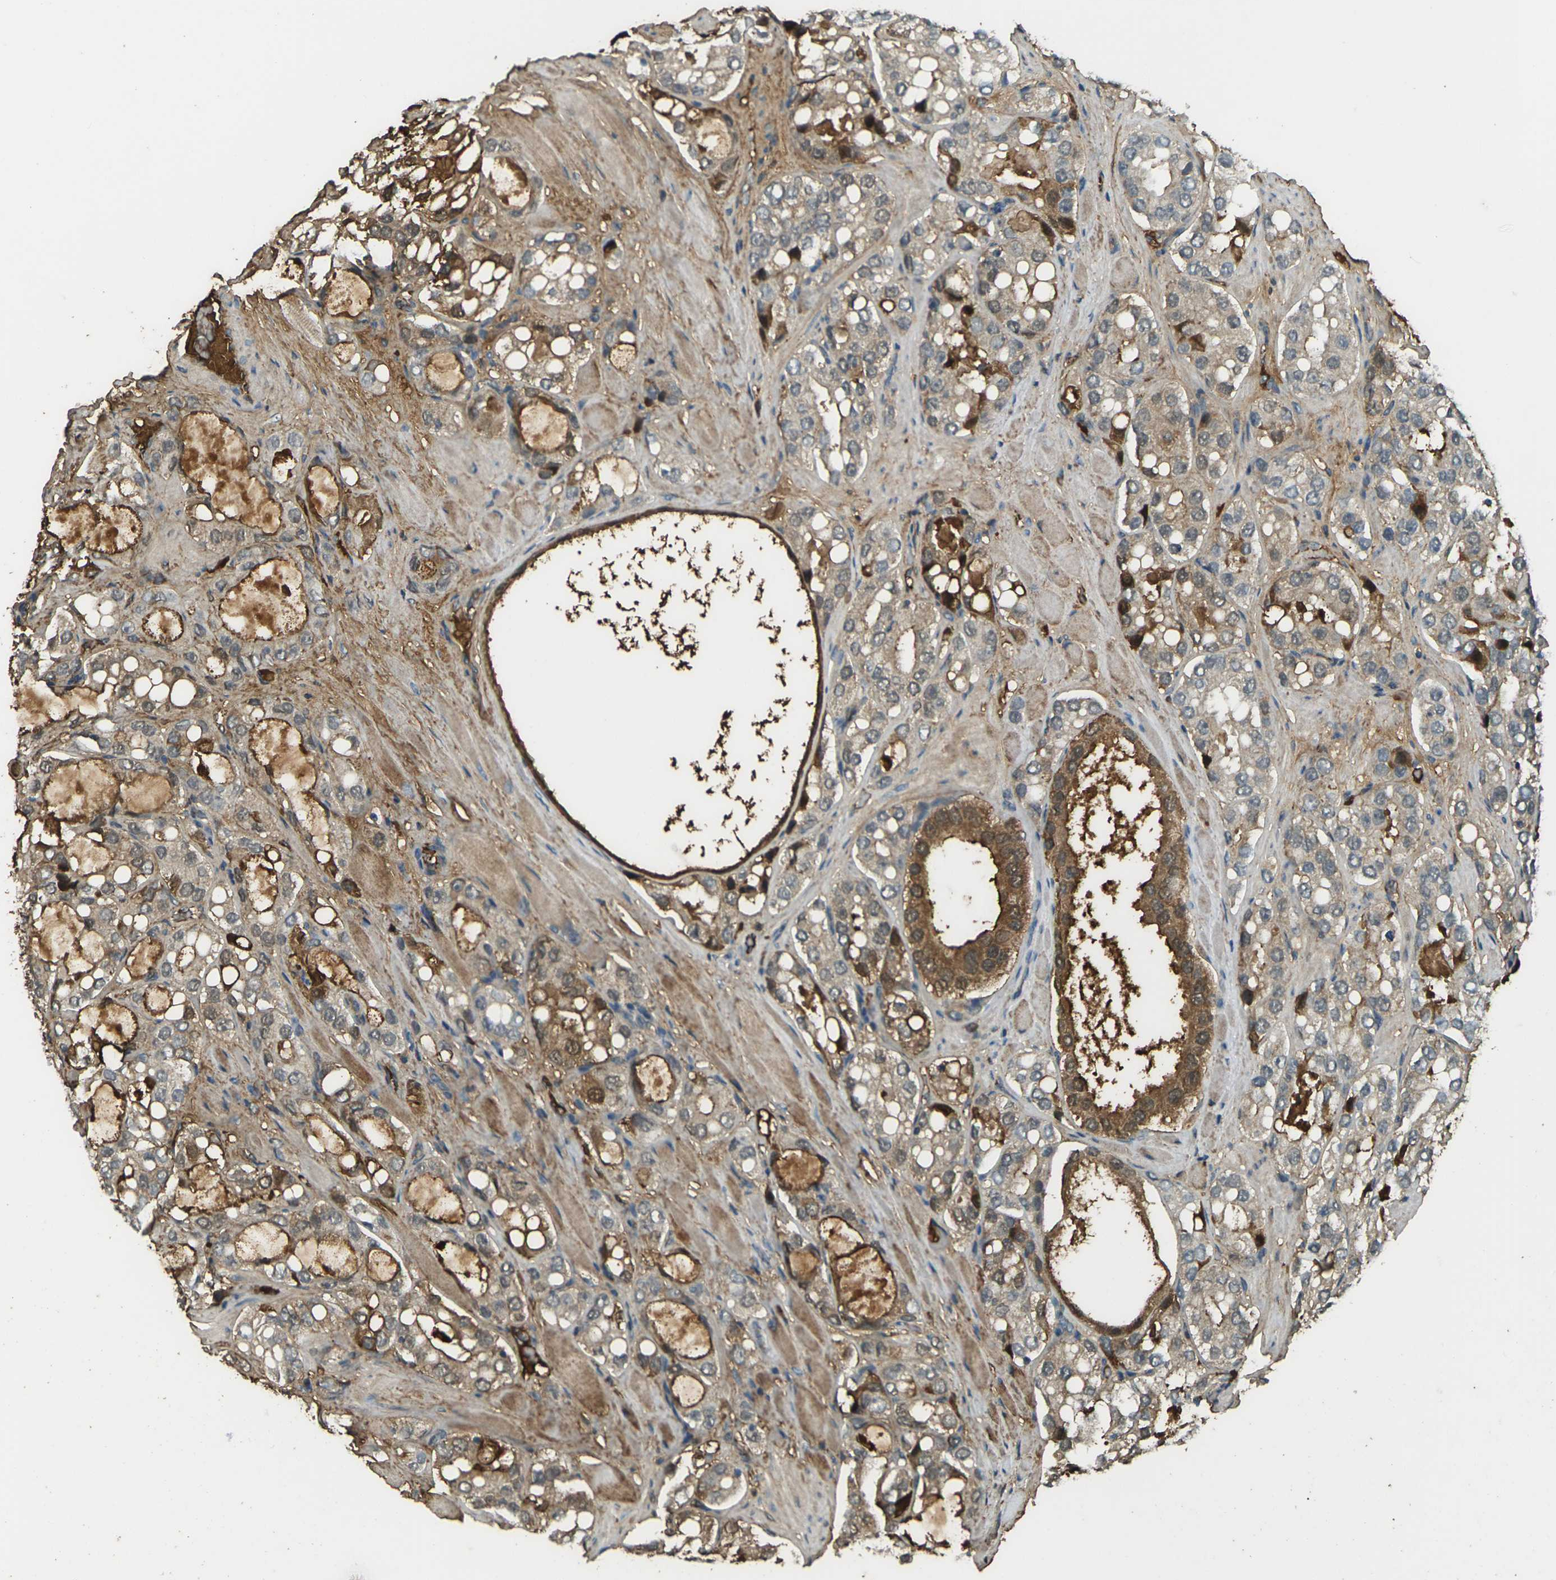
{"staining": {"intensity": "moderate", "quantity": "25%-75%", "location": "cytoplasmic/membranous"}, "tissue": "prostate cancer", "cell_type": "Tumor cells", "image_type": "cancer", "snomed": [{"axis": "morphology", "description": "Adenocarcinoma, High grade"}, {"axis": "topography", "description": "Prostate"}], "caption": "IHC histopathology image of human prostate cancer (high-grade adenocarcinoma) stained for a protein (brown), which demonstrates medium levels of moderate cytoplasmic/membranous positivity in approximately 25%-75% of tumor cells.", "gene": "CYP1B1", "patient": {"sex": "male", "age": 65}}